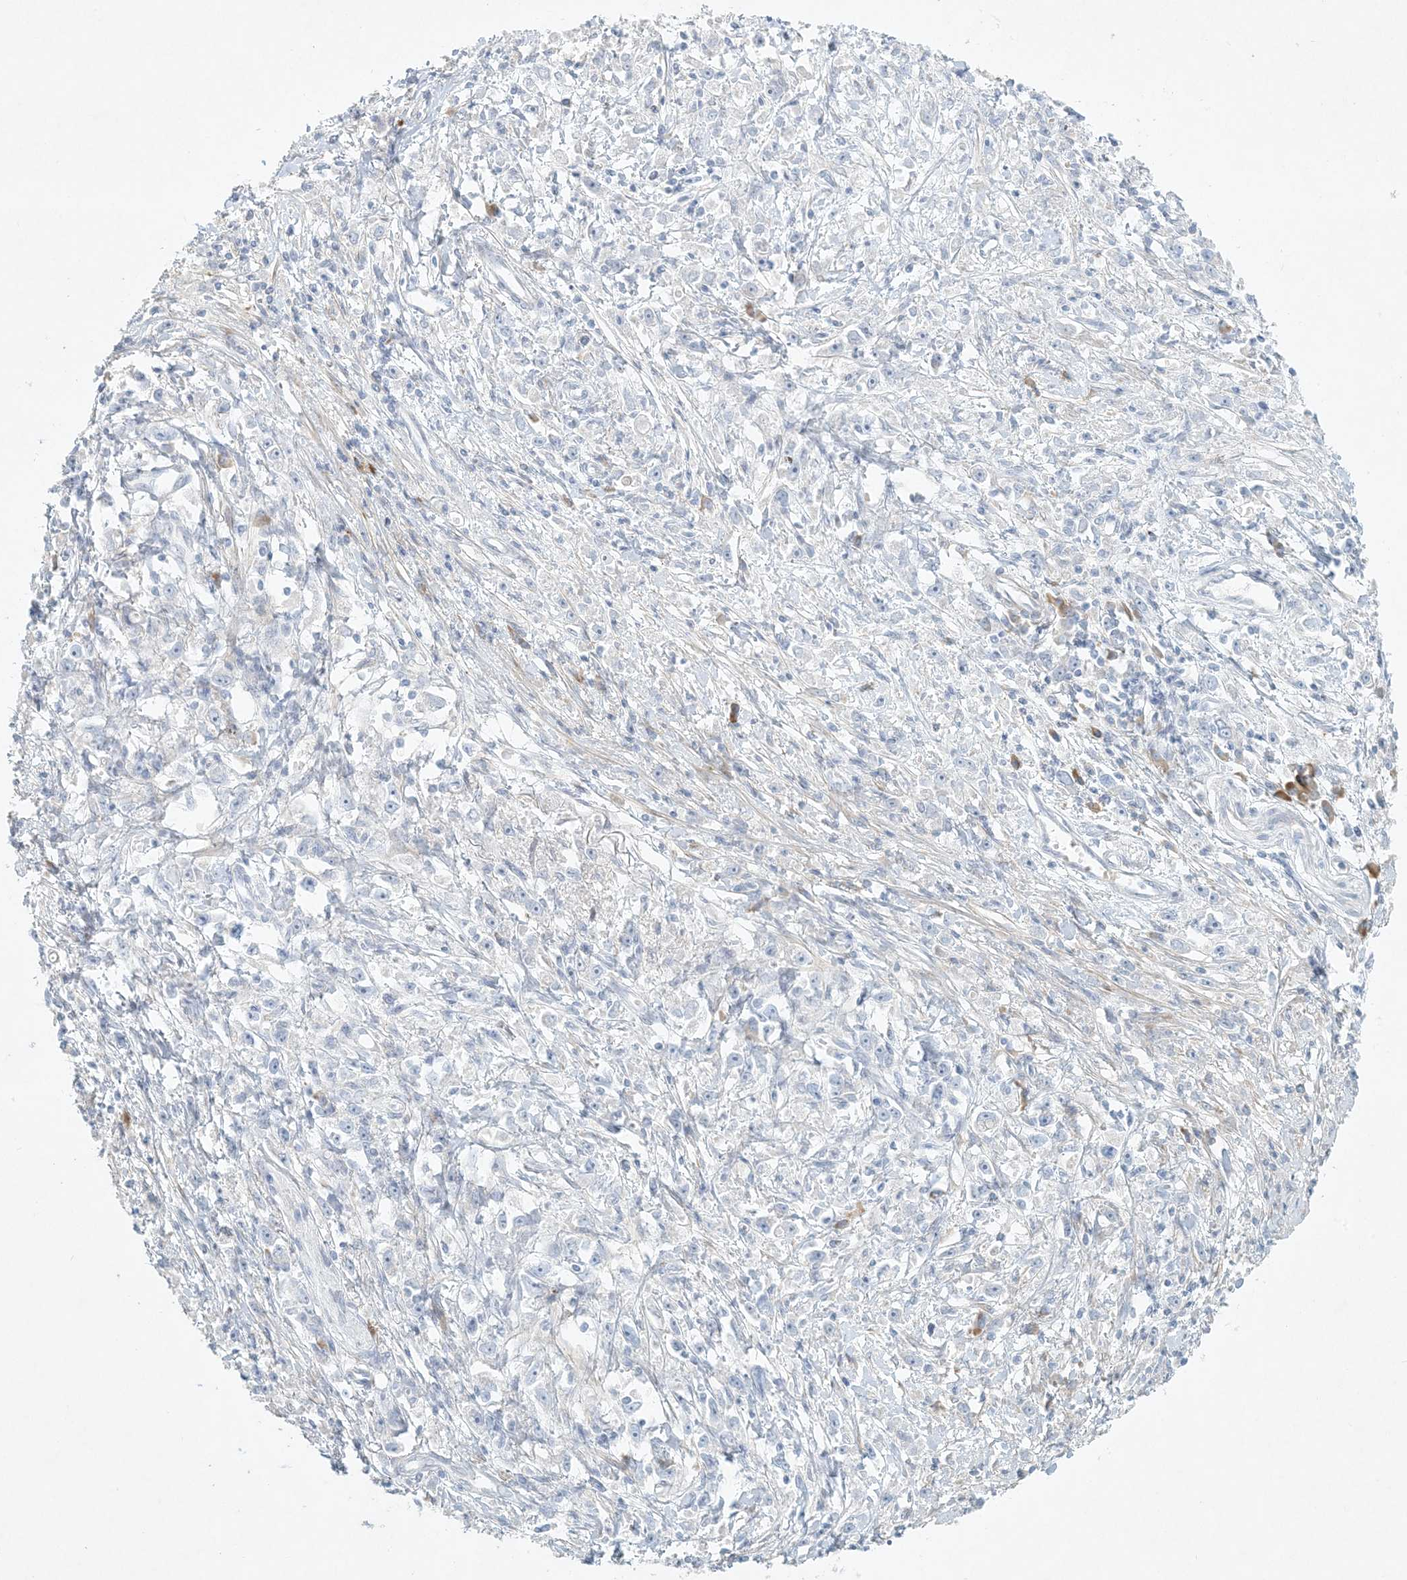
{"staining": {"intensity": "negative", "quantity": "none", "location": "none"}, "tissue": "stomach cancer", "cell_type": "Tumor cells", "image_type": "cancer", "snomed": [{"axis": "morphology", "description": "Adenocarcinoma, NOS"}, {"axis": "topography", "description": "Stomach"}], "caption": "A micrograph of human stomach cancer (adenocarcinoma) is negative for staining in tumor cells.", "gene": "ZNF385D", "patient": {"sex": "female", "age": 59}}